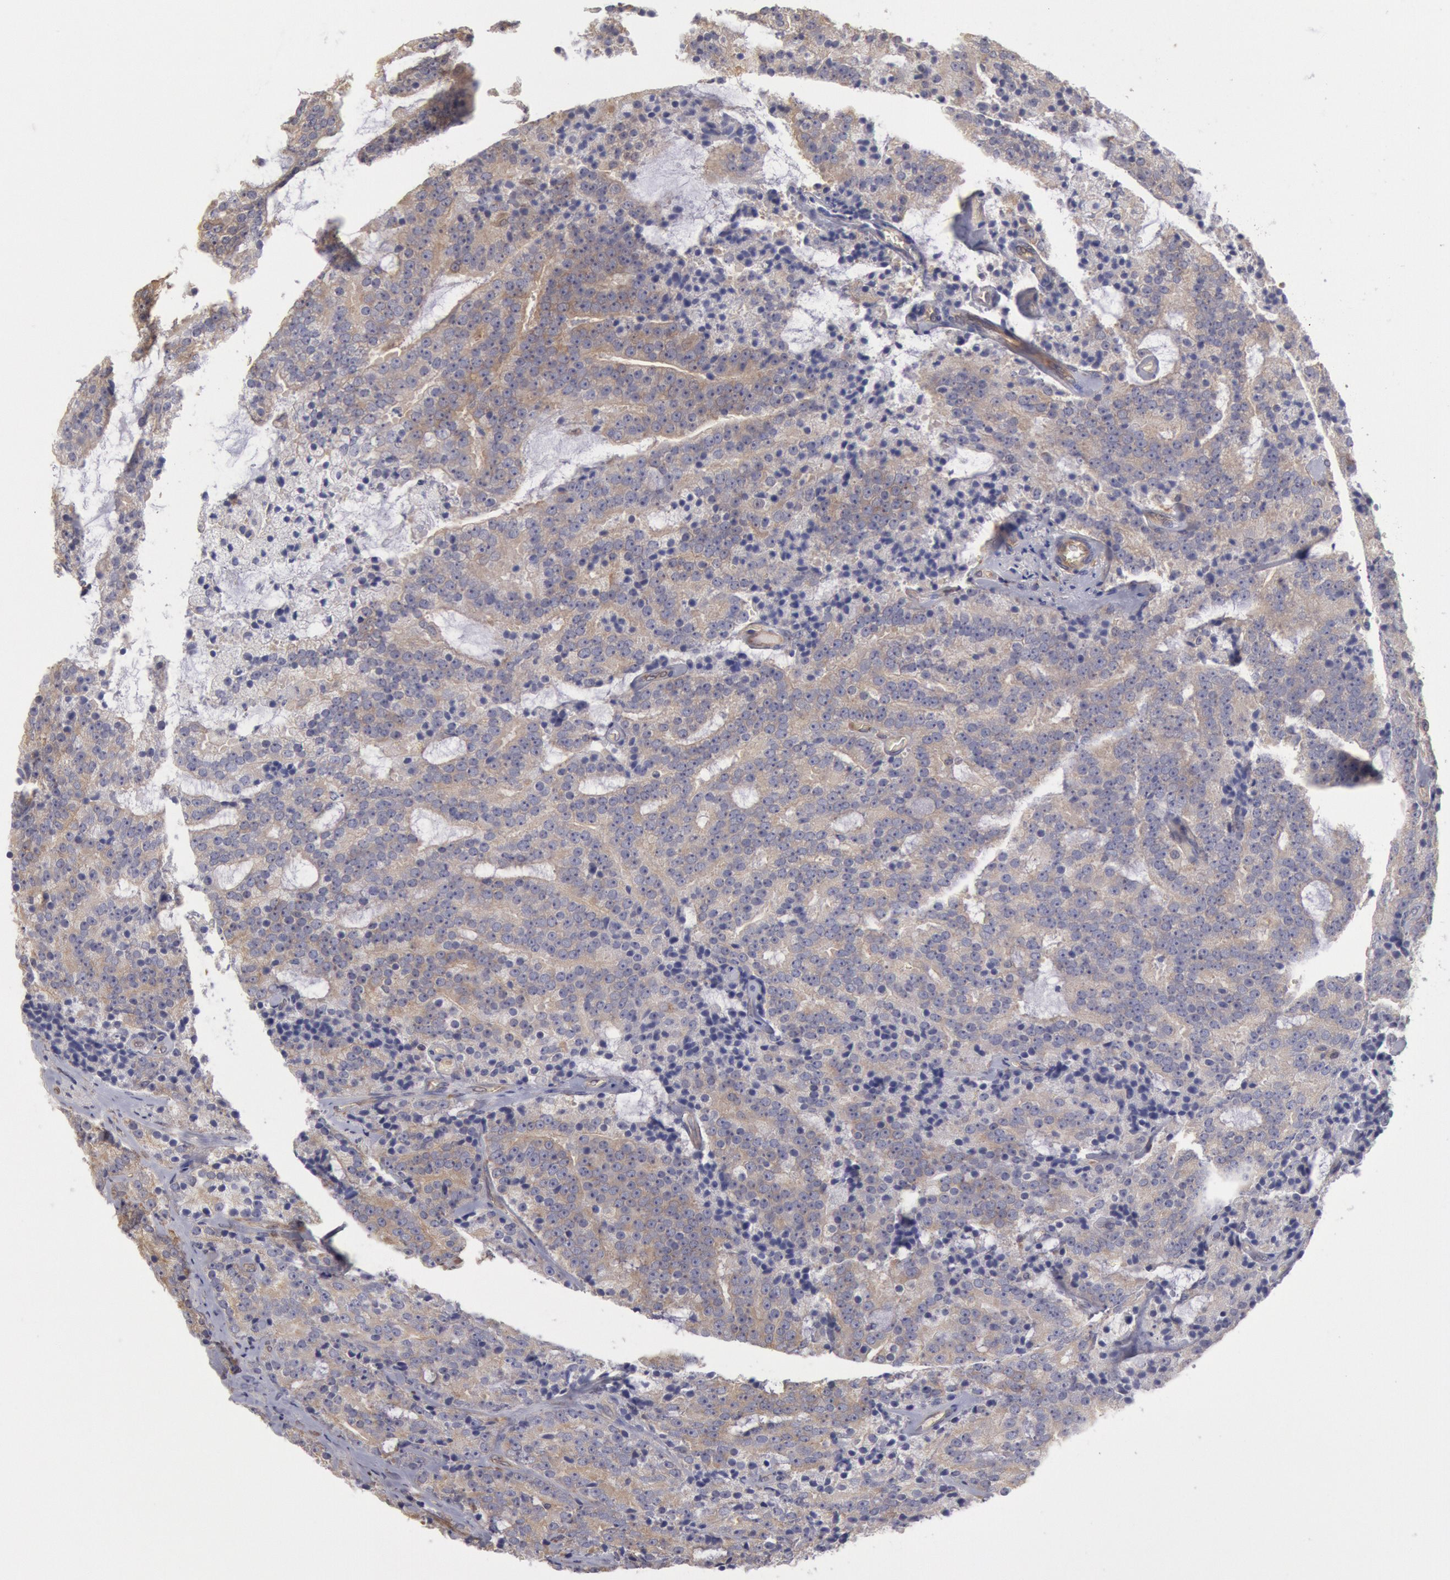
{"staining": {"intensity": "negative", "quantity": "none", "location": "none"}, "tissue": "prostate cancer", "cell_type": "Tumor cells", "image_type": "cancer", "snomed": [{"axis": "morphology", "description": "Adenocarcinoma, Medium grade"}, {"axis": "topography", "description": "Prostate"}], "caption": "A high-resolution image shows immunohistochemistry staining of prostate adenocarcinoma (medium-grade), which demonstrates no significant positivity in tumor cells.", "gene": "CCDC50", "patient": {"sex": "male", "age": 65}}